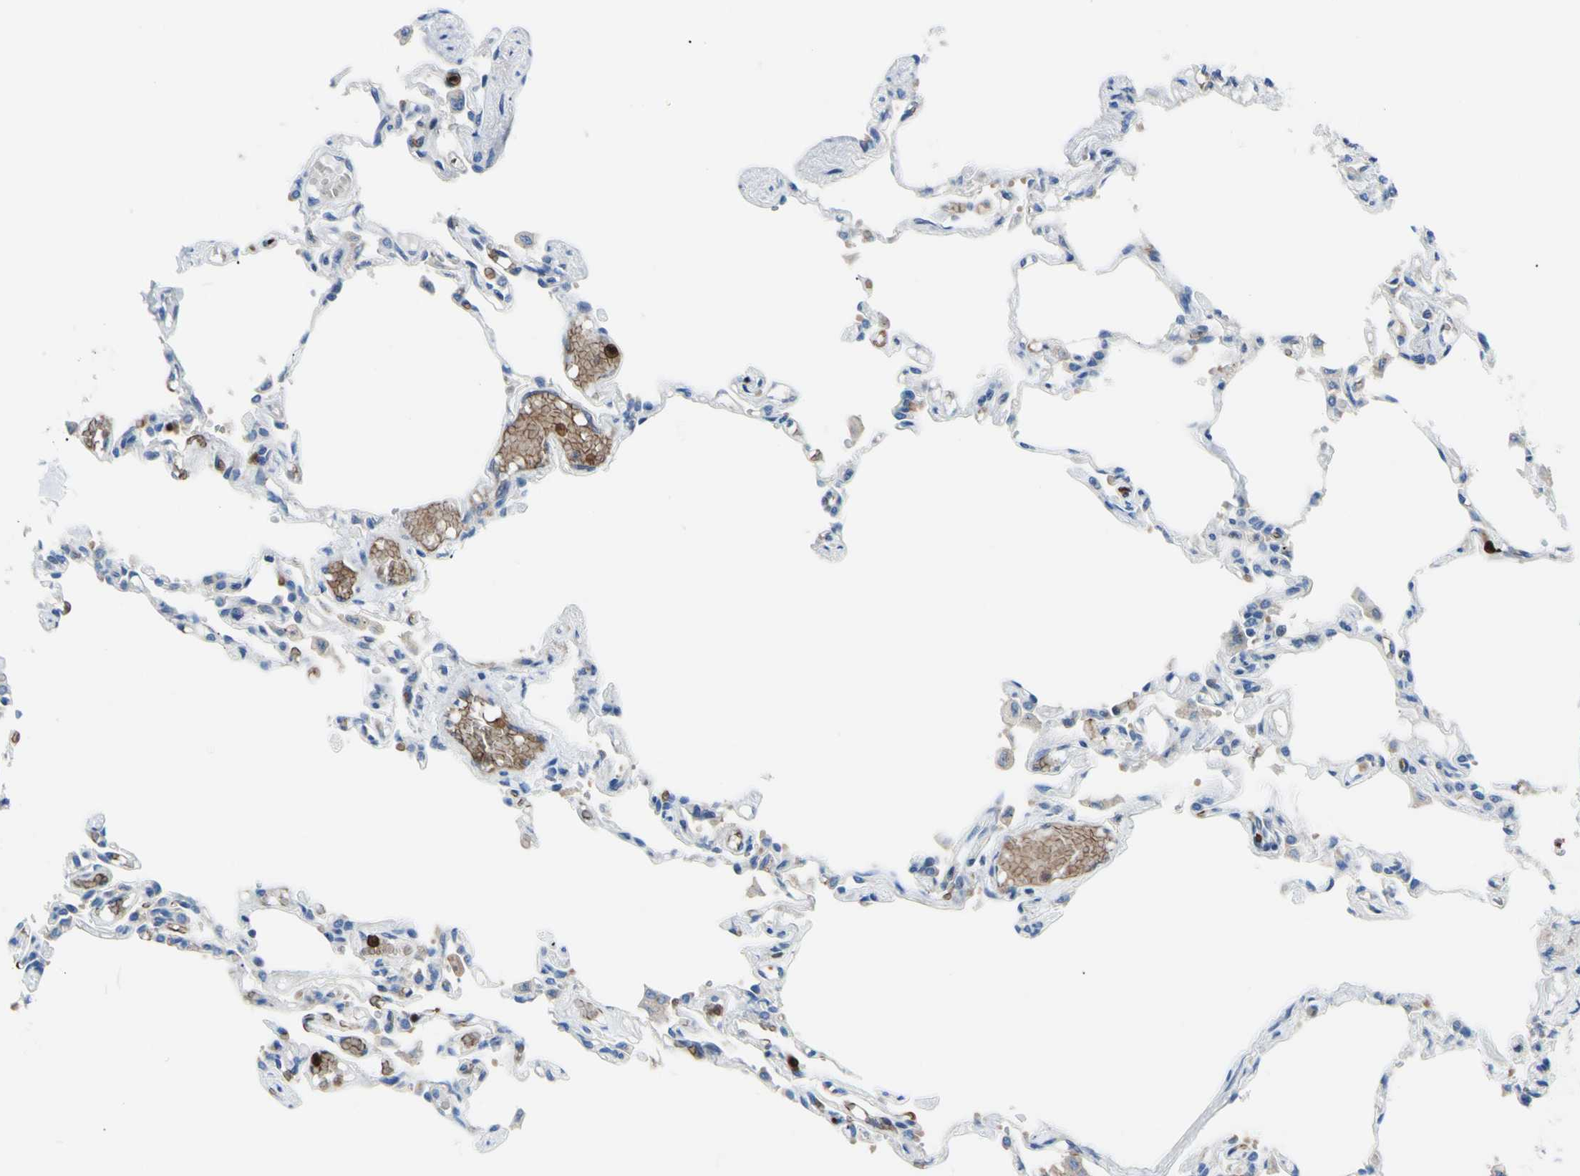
{"staining": {"intensity": "negative", "quantity": "none", "location": "none"}, "tissue": "lung", "cell_type": "Alveolar cells", "image_type": "normal", "snomed": [{"axis": "morphology", "description": "Normal tissue, NOS"}, {"axis": "topography", "description": "Lung"}], "caption": "DAB (3,3'-diaminobenzidine) immunohistochemical staining of unremarkable lung demonstrates no significant staining in alveolar cells.", "gene": "USP9X", "patient": {"sex": "male", "age": 21}}